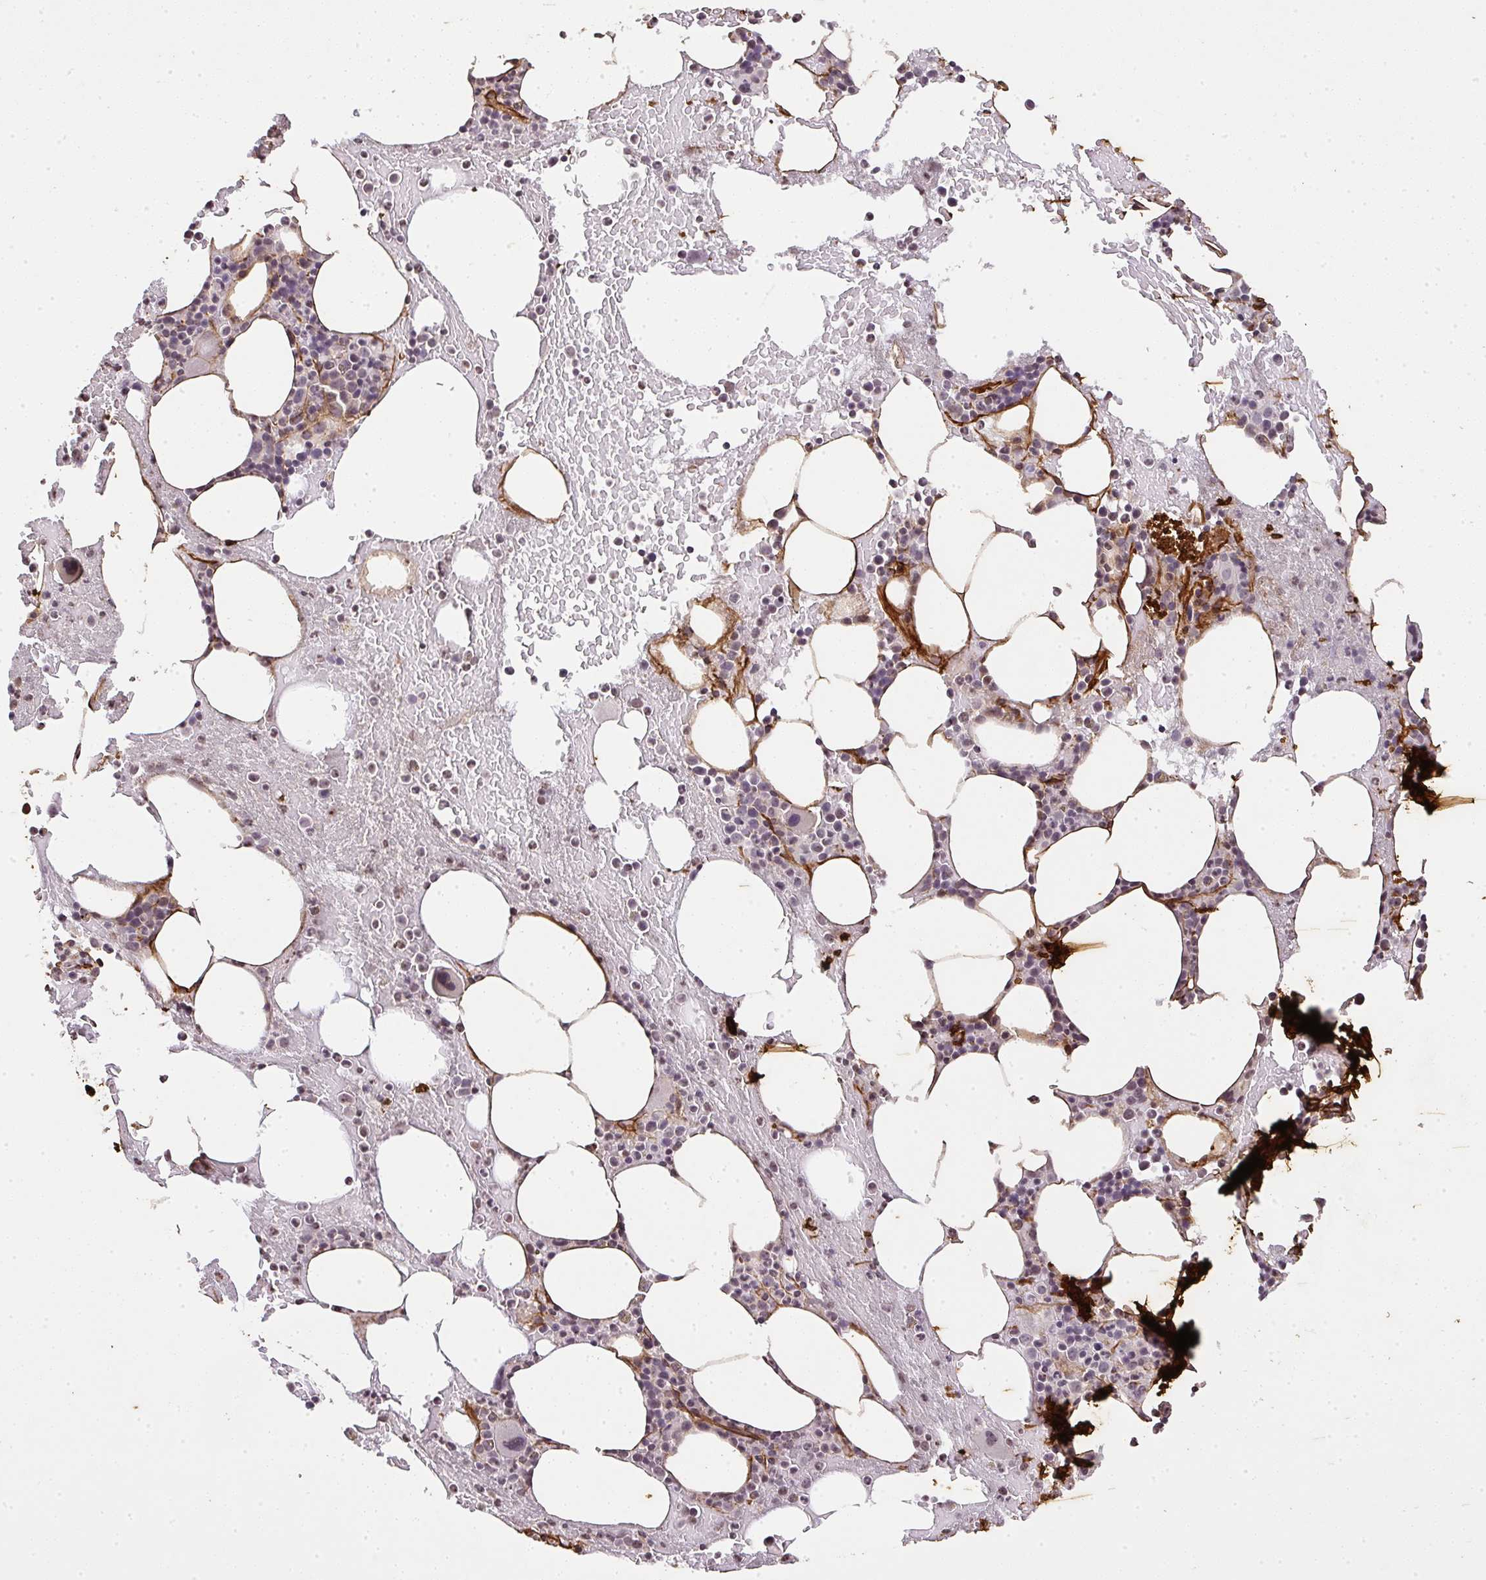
{"staining": {"intensity": "negative", "quantity": "none", "location": "none"}, "tissue": "bone marrow", "cell_type": "Hematopoietic cells", "image_type": "normal", "snomed": [{"axis": "morphology", "description": "Normal tissue, NOS"}, {"axis": "topography", "description": "Bone marrow"}], "caption": "A photomicrograph of bone marrow stained for a protein reveals no brown staining in hematopoietic cells.", "gene": "COL3A1", "patient": {"sex": "female", "age": 62}}